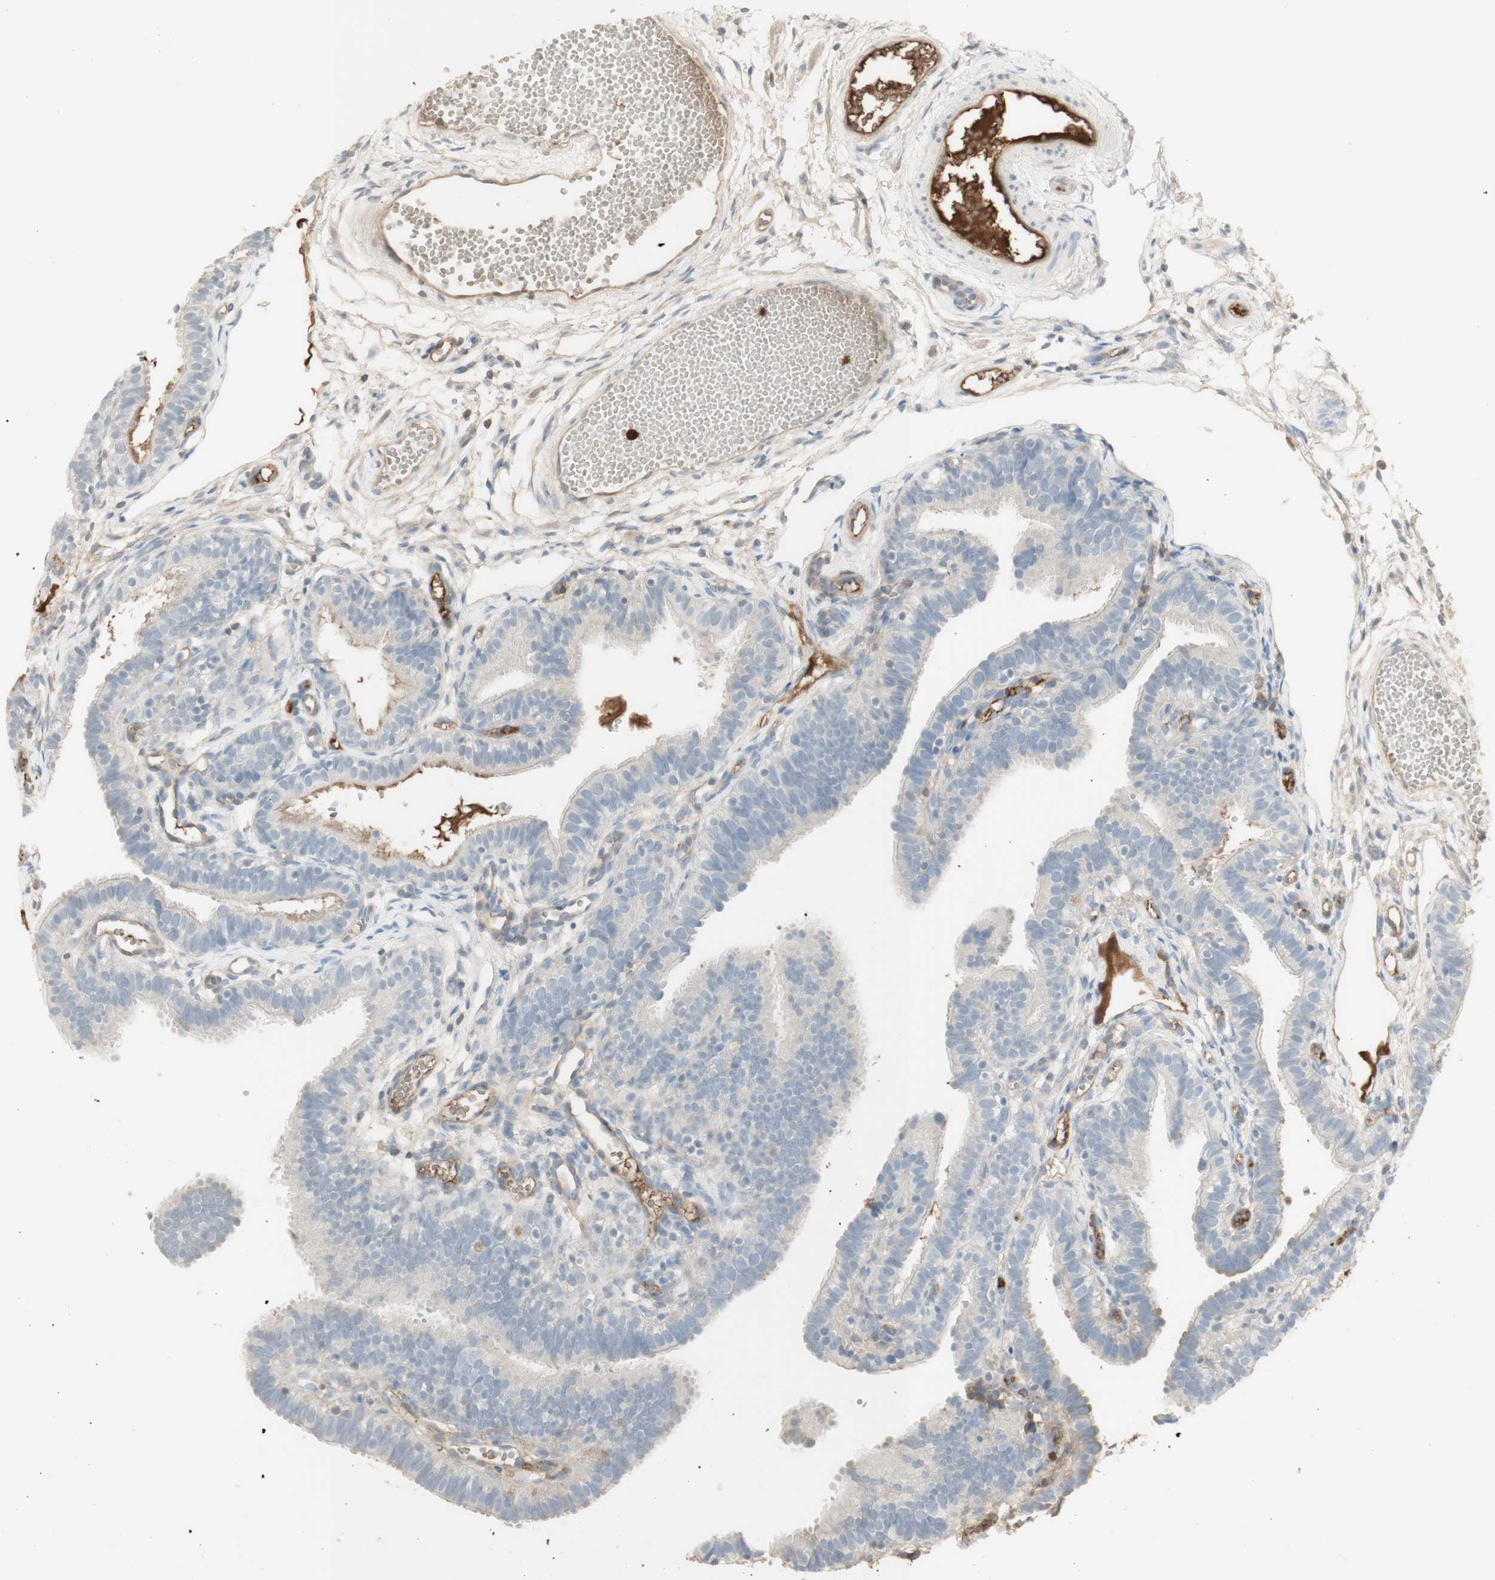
{"staining": {"intensity": "moderate", "quantity": ">75%", "location": "cytoplasmic/membranous"}, "tissue": "fallopian tube", "cell_type": "Glandular cells", "image_type": "normal", "snomed": [{"axis": "morphology", "description": "Normal tissue, NOS"}, {"axis": "topography", "description": "Fallopian tube"}, {"axis": "topography", "description": "Placenta"}], "caption": "Immunohistochemistry histopathology image of benign fallopian tube: fallopian tube stained using immunohistochemistry (IHC) demonstrates medium levels of moderate protein expression localized specifically in the cytoplasmic/membranous of glandular cells, appearing as a cytoplasmic/membranous brown color.", "gene": "NID1", "patient": {"sex": "female", "age": 34}}